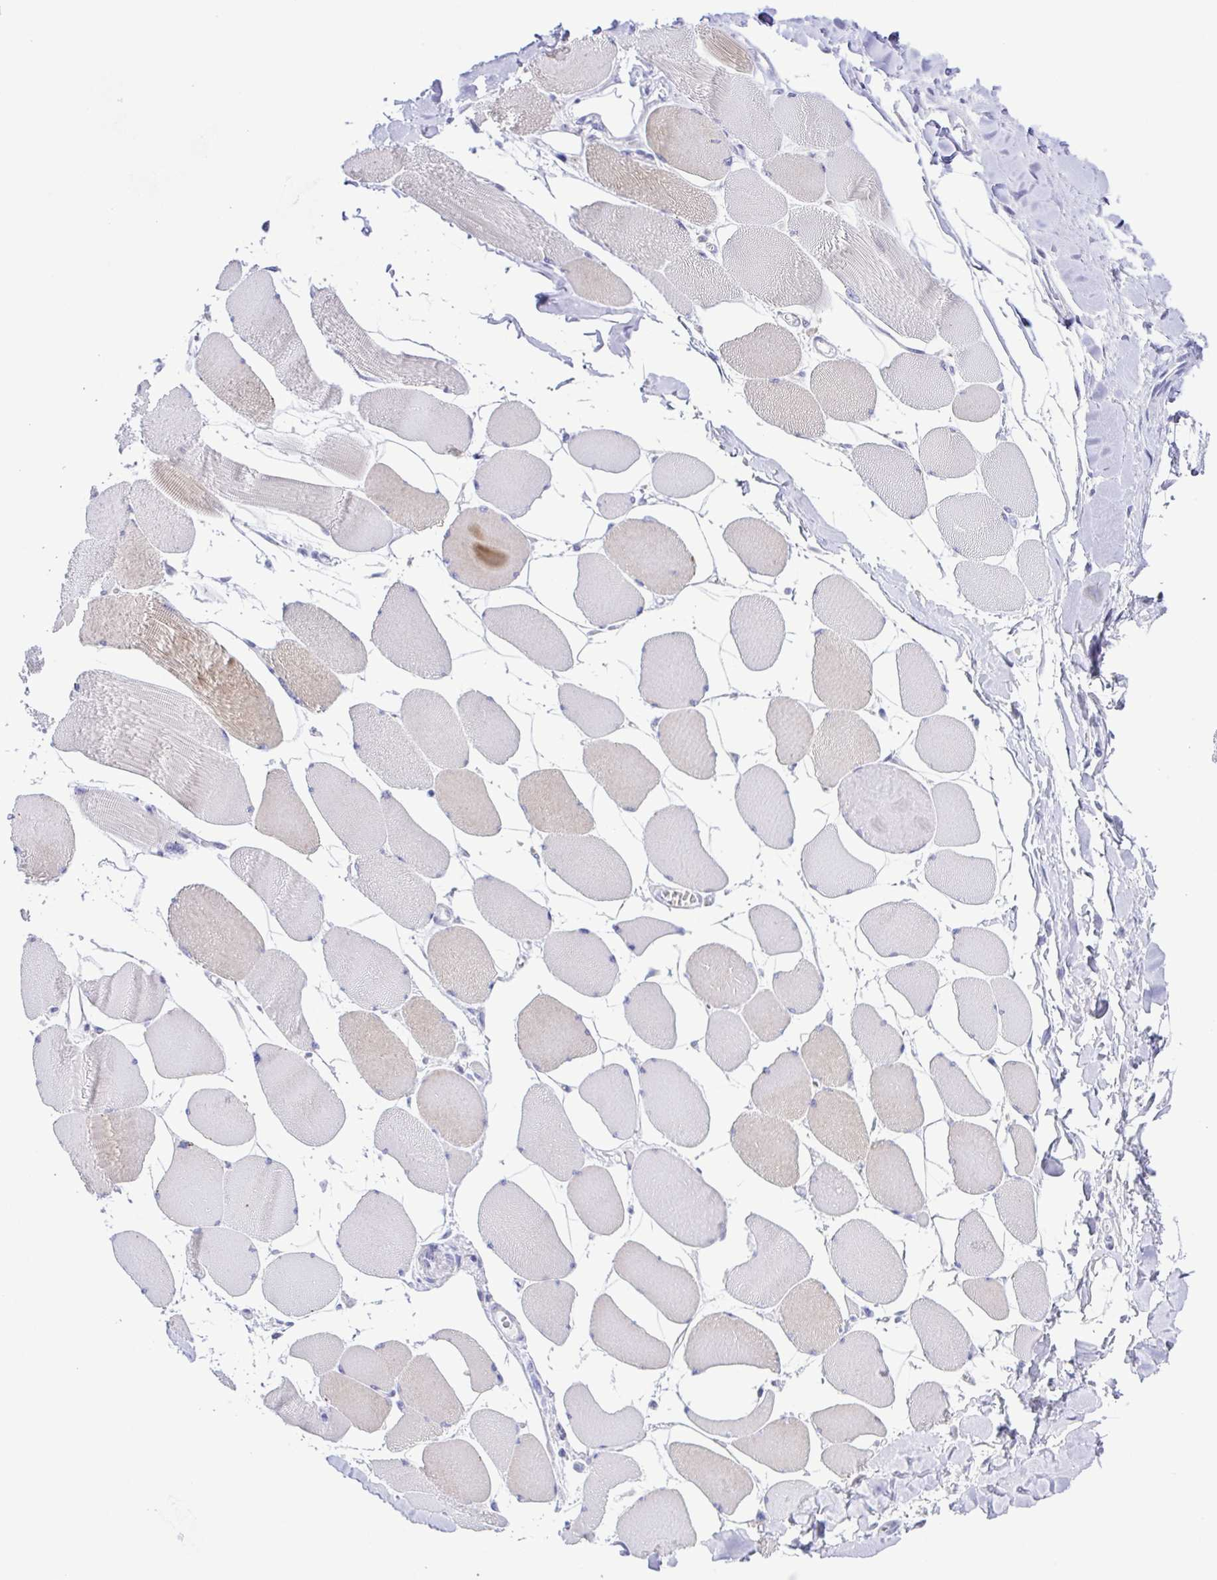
{"staining": {"intensity": "weak", "quantity": "<25%", "location": "cytoplasmic/membranous"}, "tissue": "skeletal muscle", "cell_type": "Myocytes", "image_type": "normal", "snomed": [{"axis": "morphology", "description": "Normal tissue, NOS"}, {"axis": "topography", "description": "Skeletal muscle"}], "caption": "Skeletal muscle was stained to show a protein in brown. There is no significant positivity in myocytes. The staining is performed using DAB brown chromogen with nuclei counter-stained in using hematoxylin.", "gene": "CD72", "patient": {"sex": "female", "age": 75}}